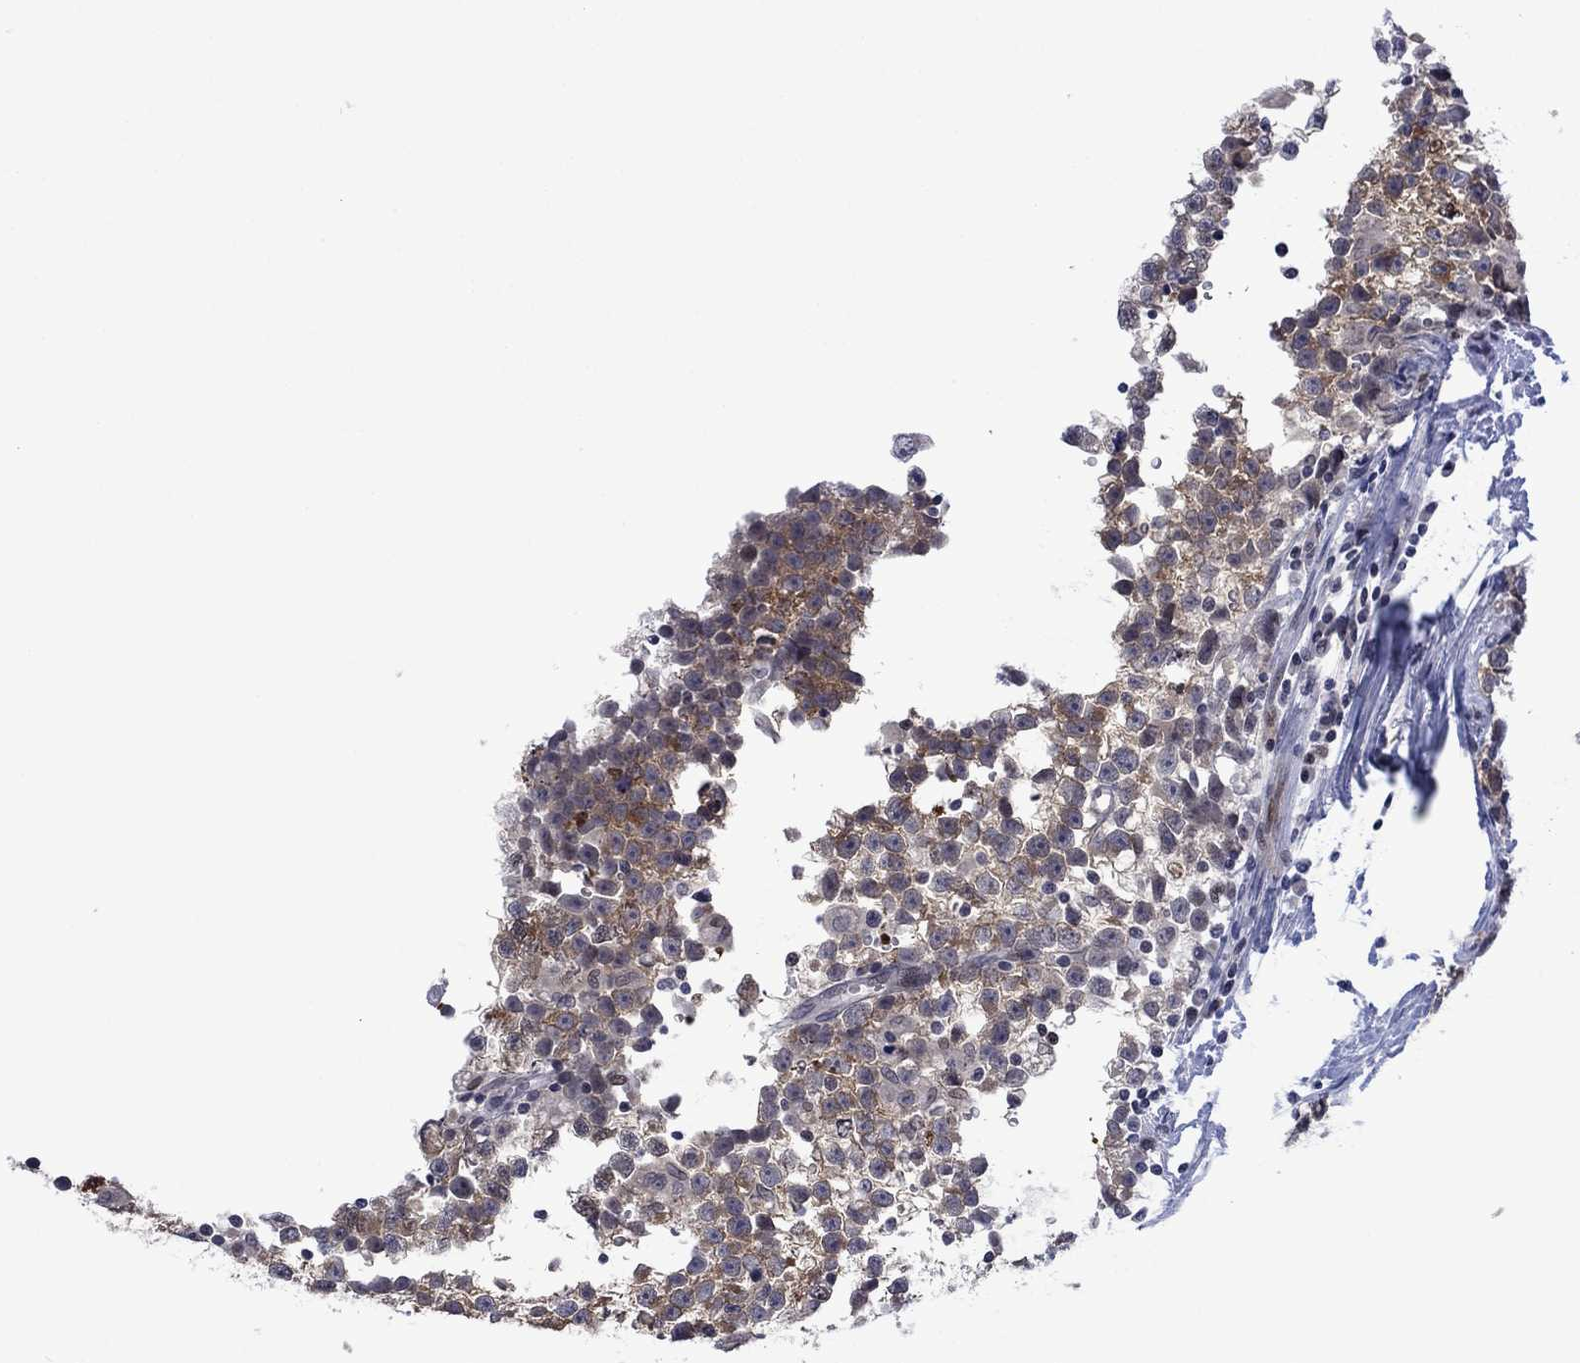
{"staining": {"intensity": "moderate", "quantity": "25%-75%", "location": "cytoplasmic/membranous"}, "tissue": "testis cancer", "cell_type": "Tumor cells", "image_type": "cancer", "snomed": [{"axis": "morphology", "description": "Seminoma, NOS"}, {"axis": "topography", "description": "Testis"}], "caption": "There is medium levels of moderate cytoplasmic/membranous positivity in tumor cells of testis cancer, as demonstrated by immunohistochemical staining (brown color).", "gene": "AGL", "patient": {"sex": "male", "age": 31}}